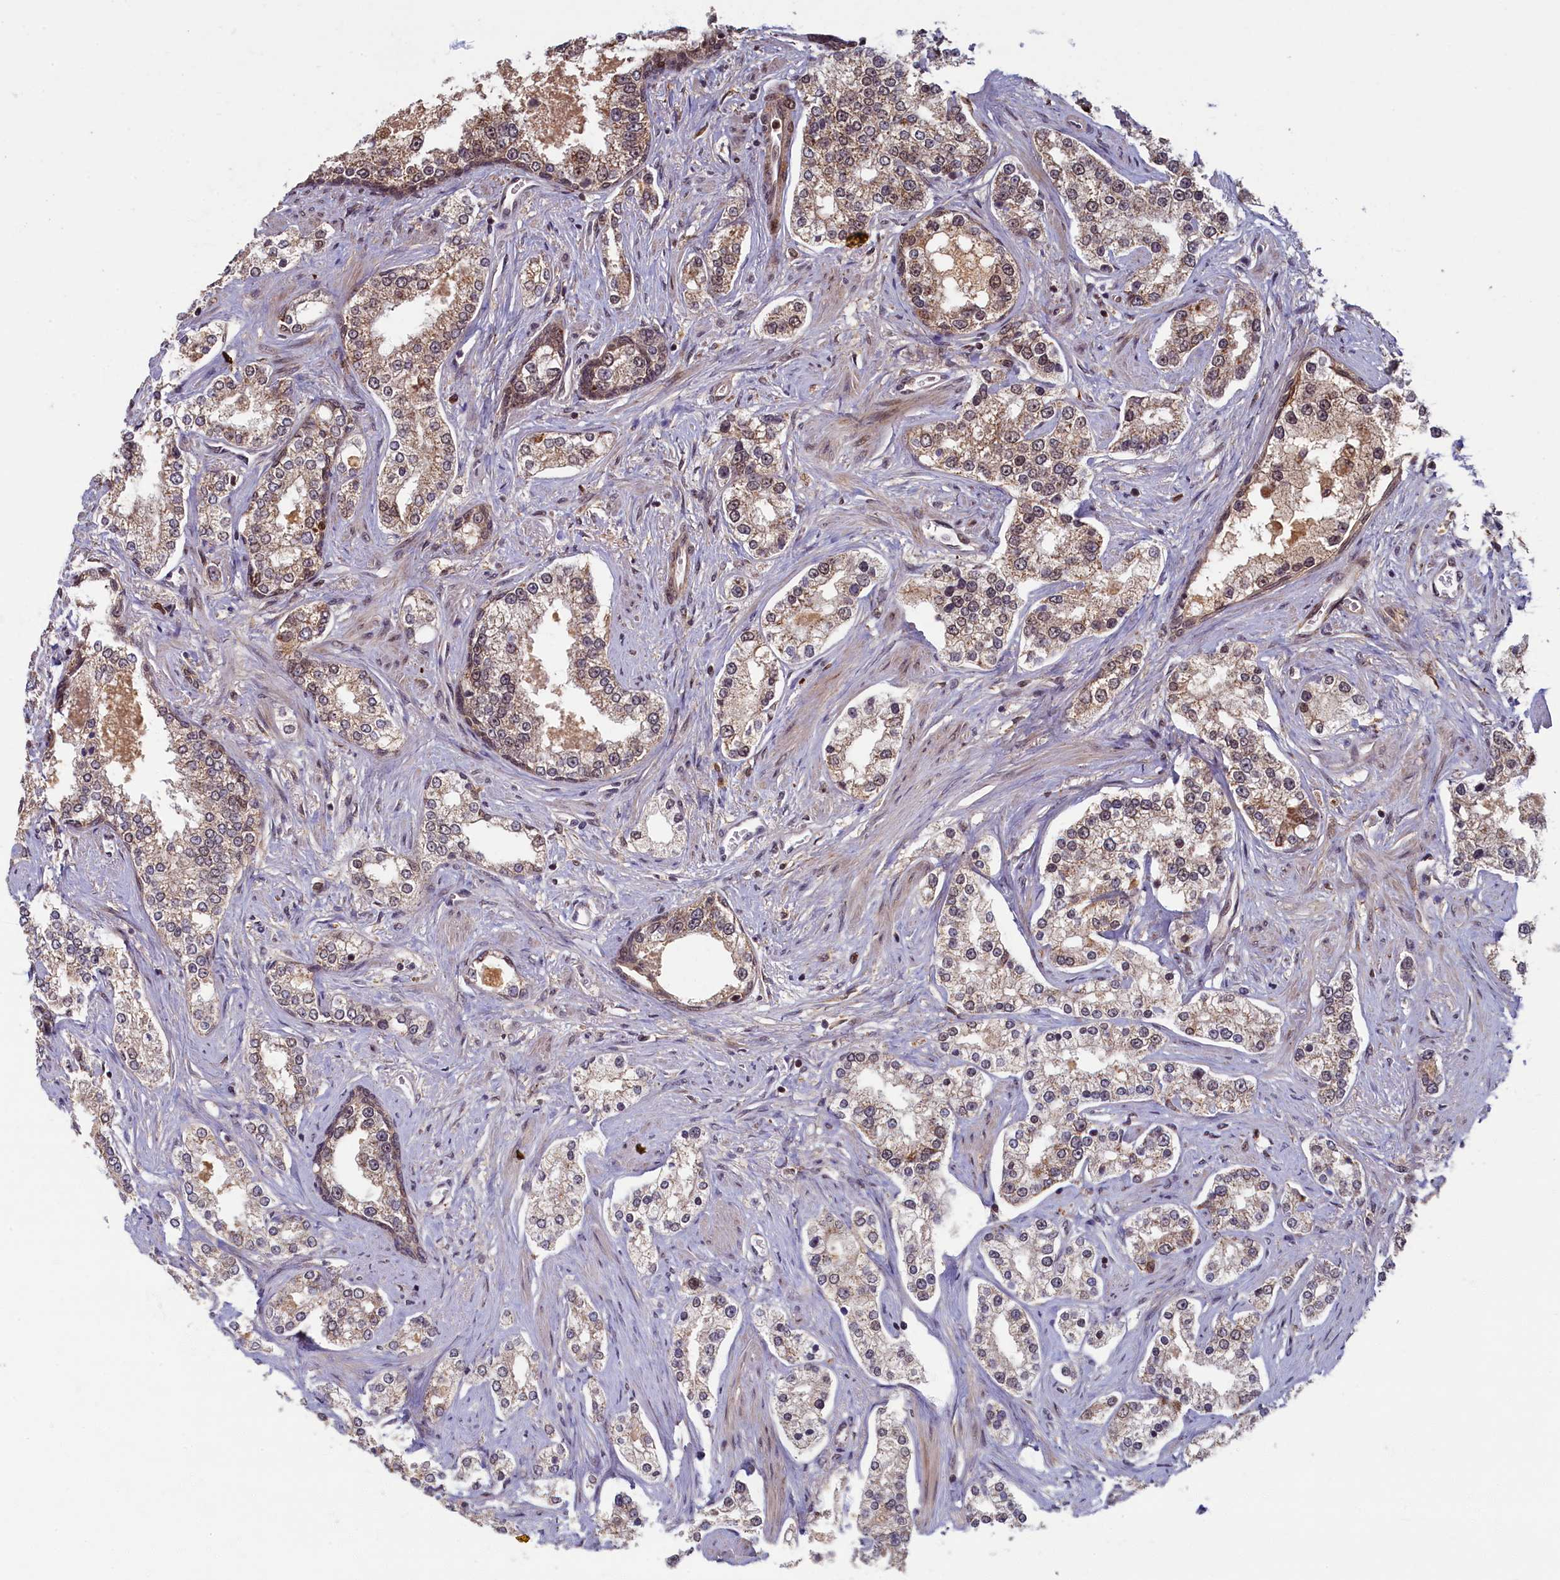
{"staining": {"intensity": "weak", "quantity": "25%-75%", "location": "cytoplasmic/membranous,nuclear"}, "tissue": "prostate cancer", "cell_type": "Tumor cells", "image_type": "cancer", "snomed": [{"axis": "morphology", "description": "Normal tissue, NOS"}, {"axis": "morphology", "description": "Adenocarcinoma, High grade"}, {"axis": "topography", "description": "Prostate"}], "caption": "IHC staining of prostate cancer, which demonstrates low levels of weak cytoplasmic/membranous and nuclear positivity in about 25%-75% of tumor cells indicating weak cytoplasmic/membranous and nuclear protein expression. The staining was performed using DAB (brown) for protein detection and nuclei were counterstained in hematoxylin (blue).", "gene": "BRCA1", "patient": {"sex": "male", "age": 83}}